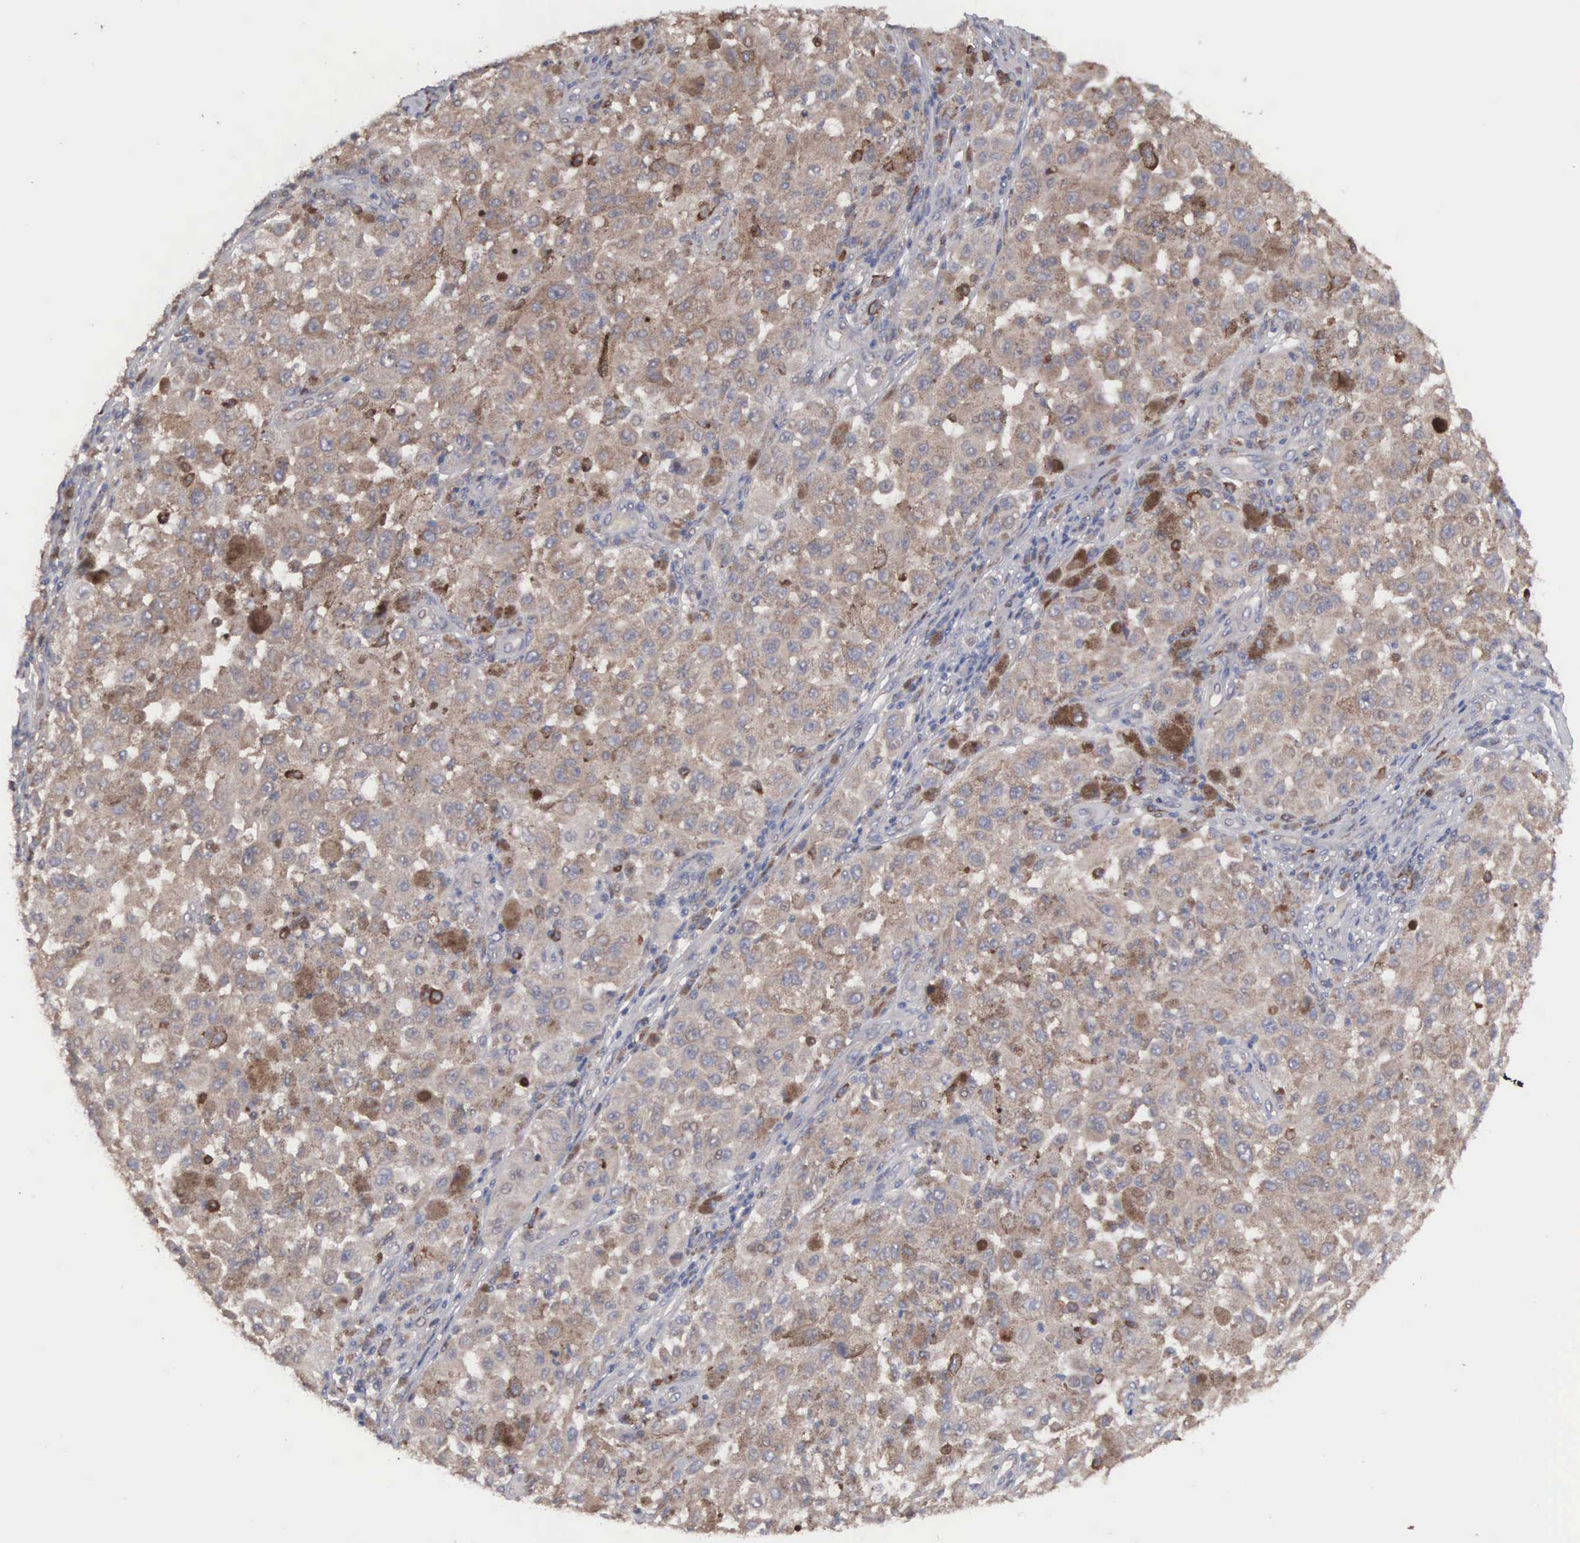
{"staining": {"intensity": "moderate", "quantity": ">75%", "location": "cytoplasmic/membranous"}, "tissue": "melanoma", "cell_type": "Tumor cells", "image_type": "cancer", "snomed": [{"axis": "morphology", "description": "Malignant melanoma, NOS"}, {"axis": "topography", "description": "Skin"}], "caption": "Malignant melanoma stained with immunohistochemistry shows moderate cytoplasmic/membranous staining in approximately >75% of tumor cells.", "gene": "MTHFD1", "patient": {"sex": "female", "age": 64}}